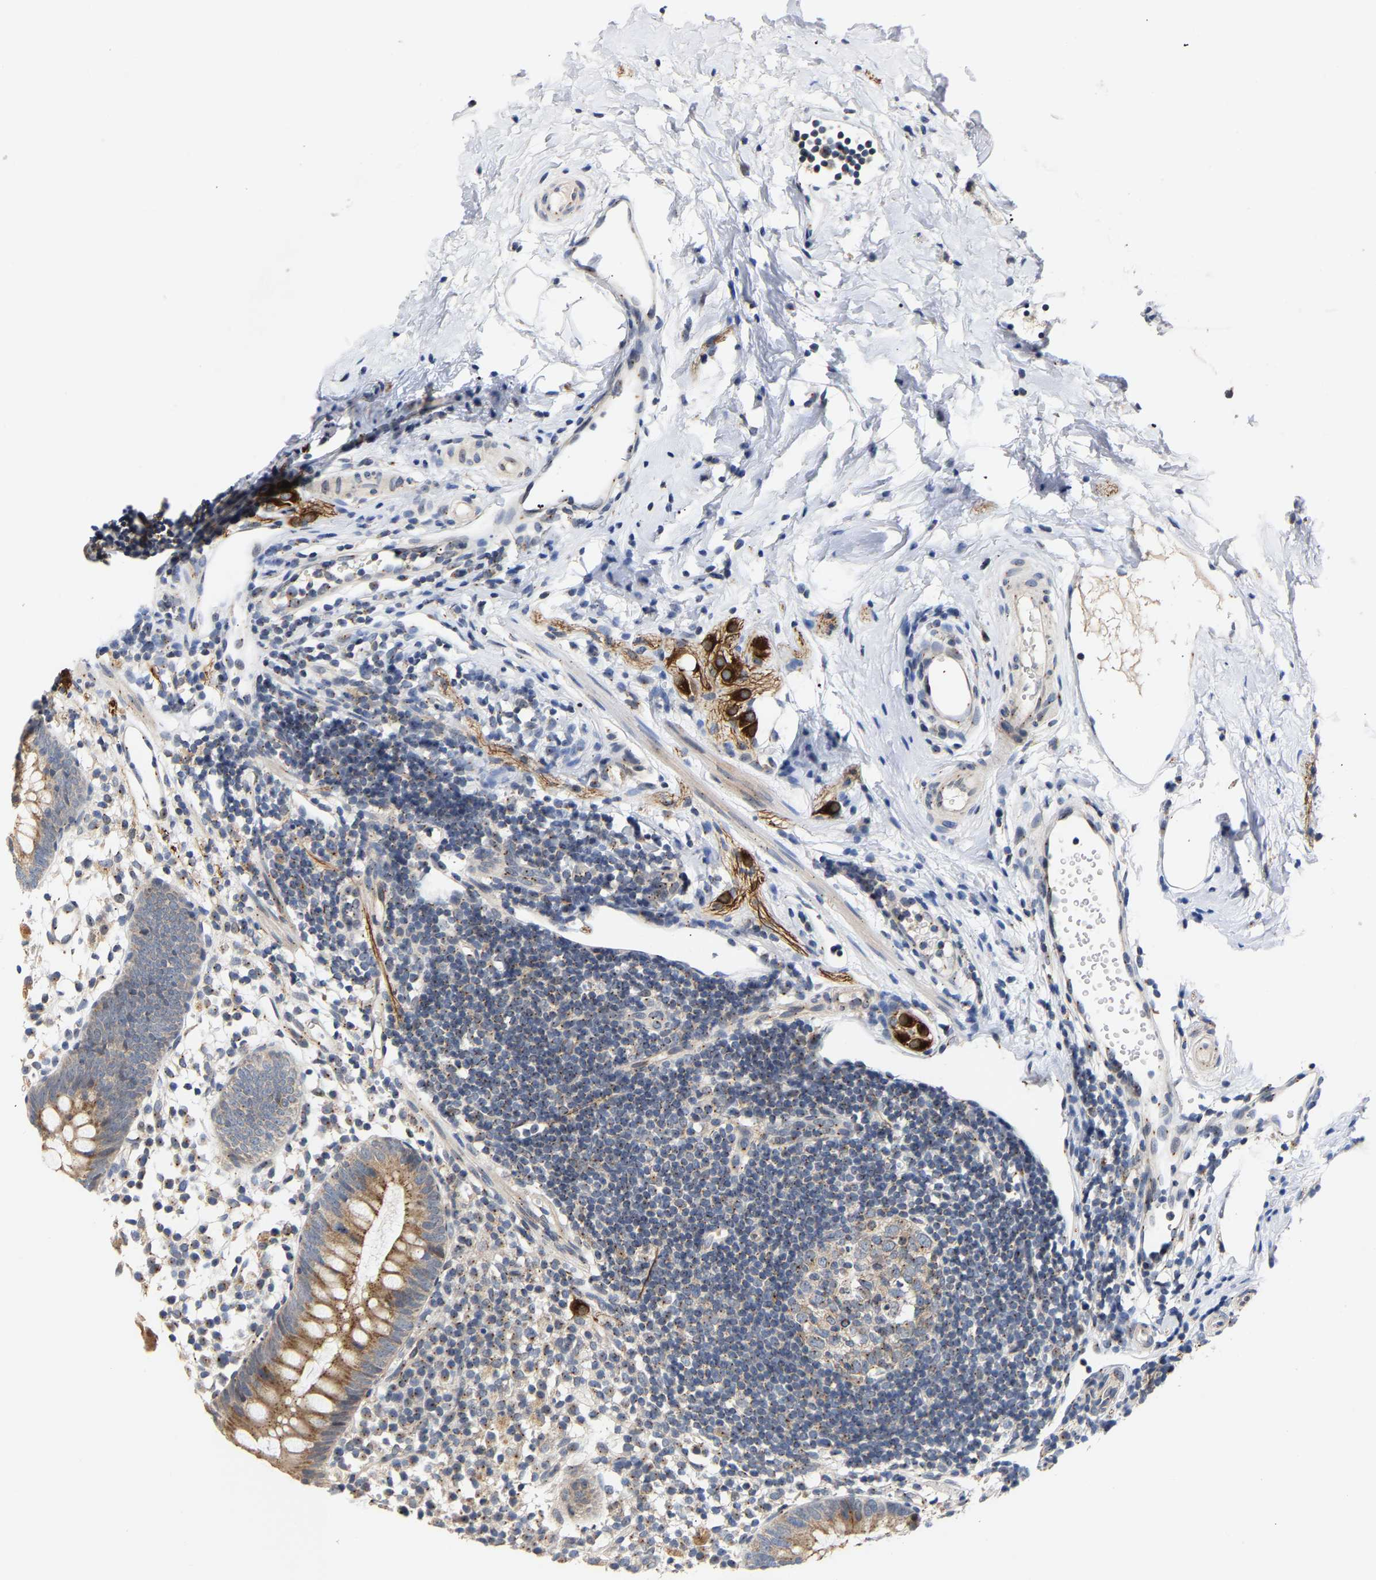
{"staining": {"intensity": "moderate", "quantity": ">75%", "location": "cytoplasmic/membranous"}, "tissue": "appendix", "cell_type": "Glandular cells", "image_type": "normal", "snomed": [{"axis": "morphology", "description": "Normal tissue, NOS"}, {"axis": "topography", "description": "Appendix"}], "caption": "Brown immunohistochemical staining in benign appendix exhibits moderate cytoplasmic/membranous expression in approximately >75% of glandular cells. (brown staining indicates protein expression, while blue staining denotes nuclei).", "gene": "PCNT", "patient": {"sex": "female", "age": 20}}